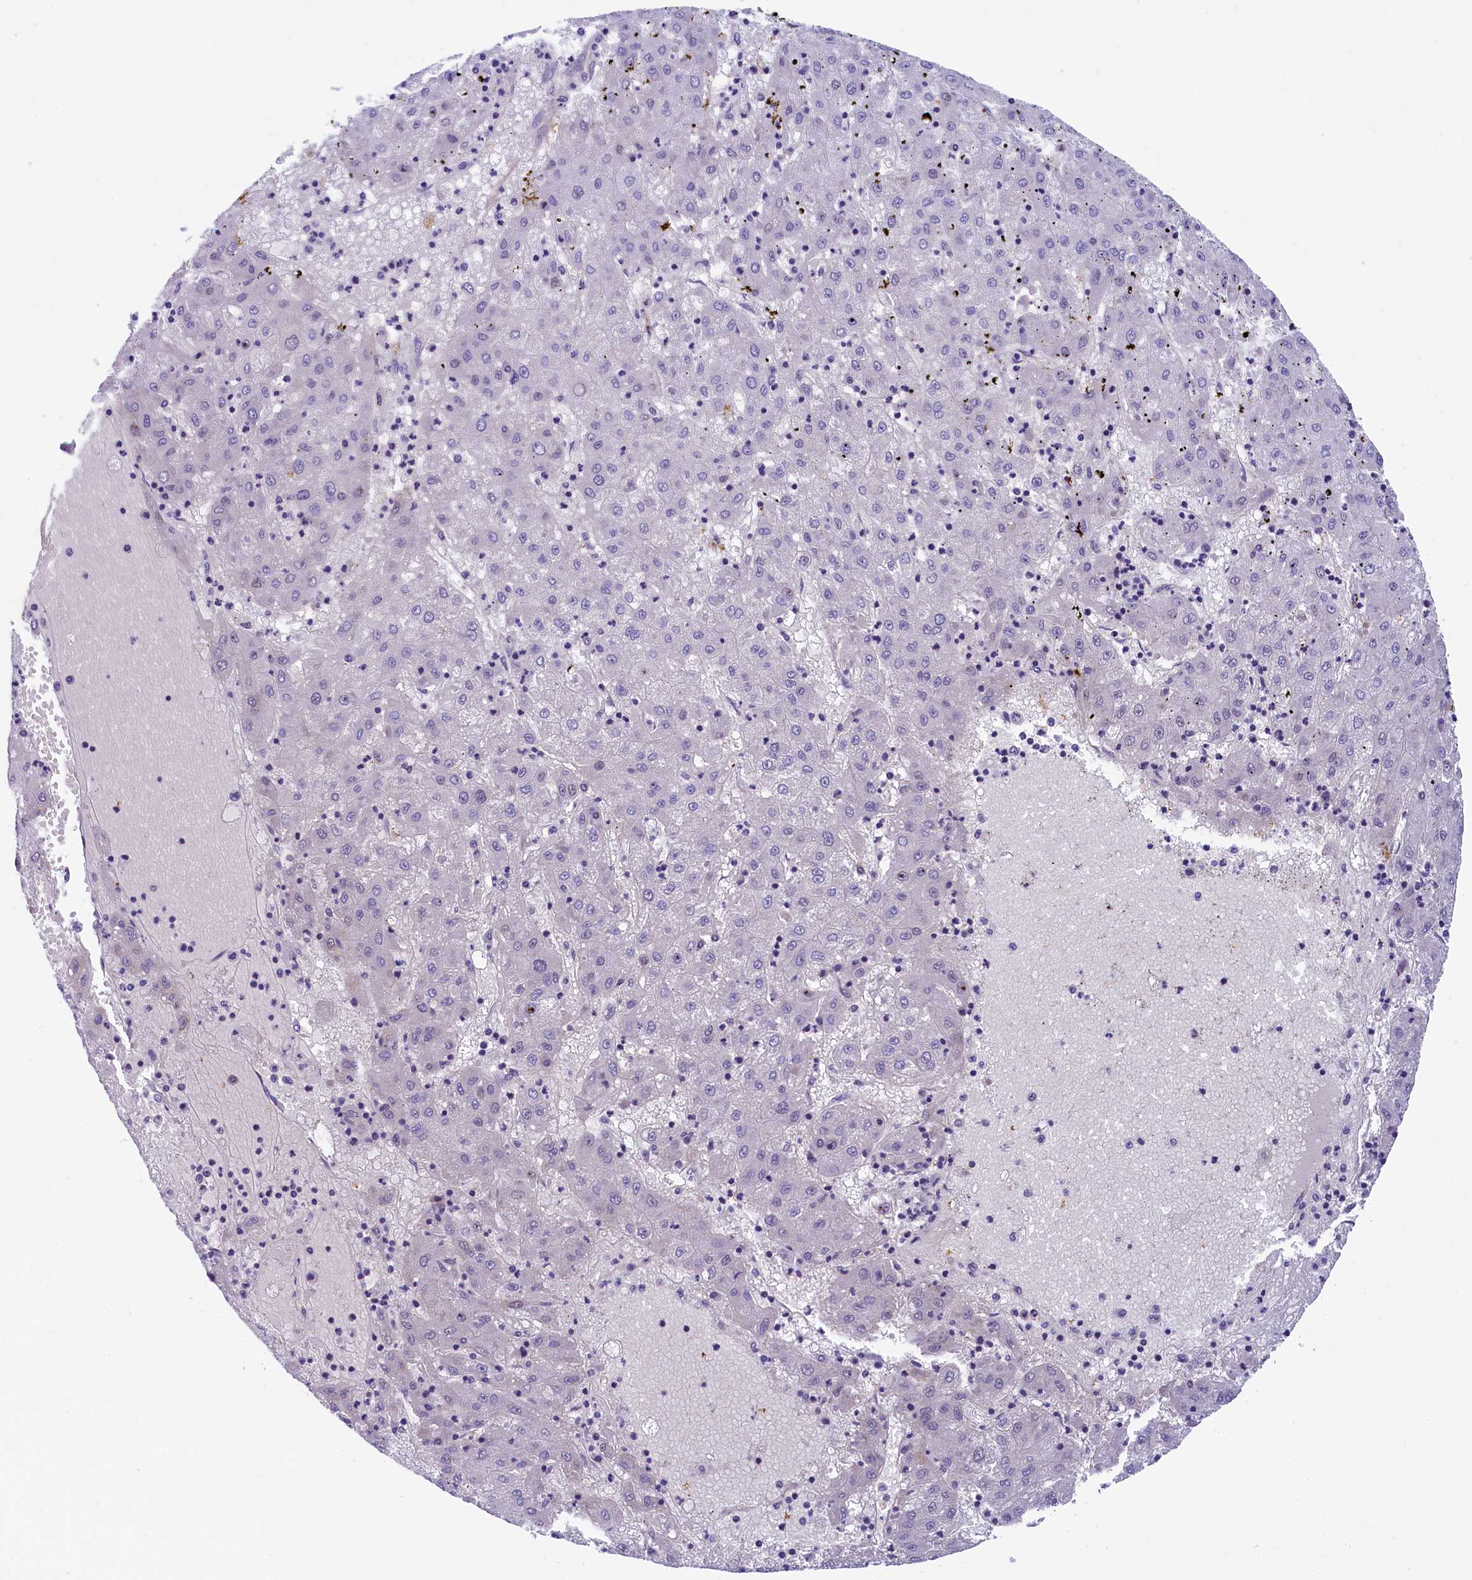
{"staining": {"intensity": "negative", "quantity": "none", "location": "none"}, "tissue": "liver cancer", "cell_type": "Tumor cells", "image_type": "cancer", "snomed": [{"axis": "morphology", "description": "Carcinoma, Hepatocellular, NOS"}, {"axis": "topography", "description": "Liver"}], "caption": "Immunohistochemistry (IHC) photomicrograph of hepatocellular carcinoma (liver) stained for a protein (brown), which shows no staining in tumor cells.", "gene": "ARL14EP", "patient": {"sex": "male", "age": 72}}